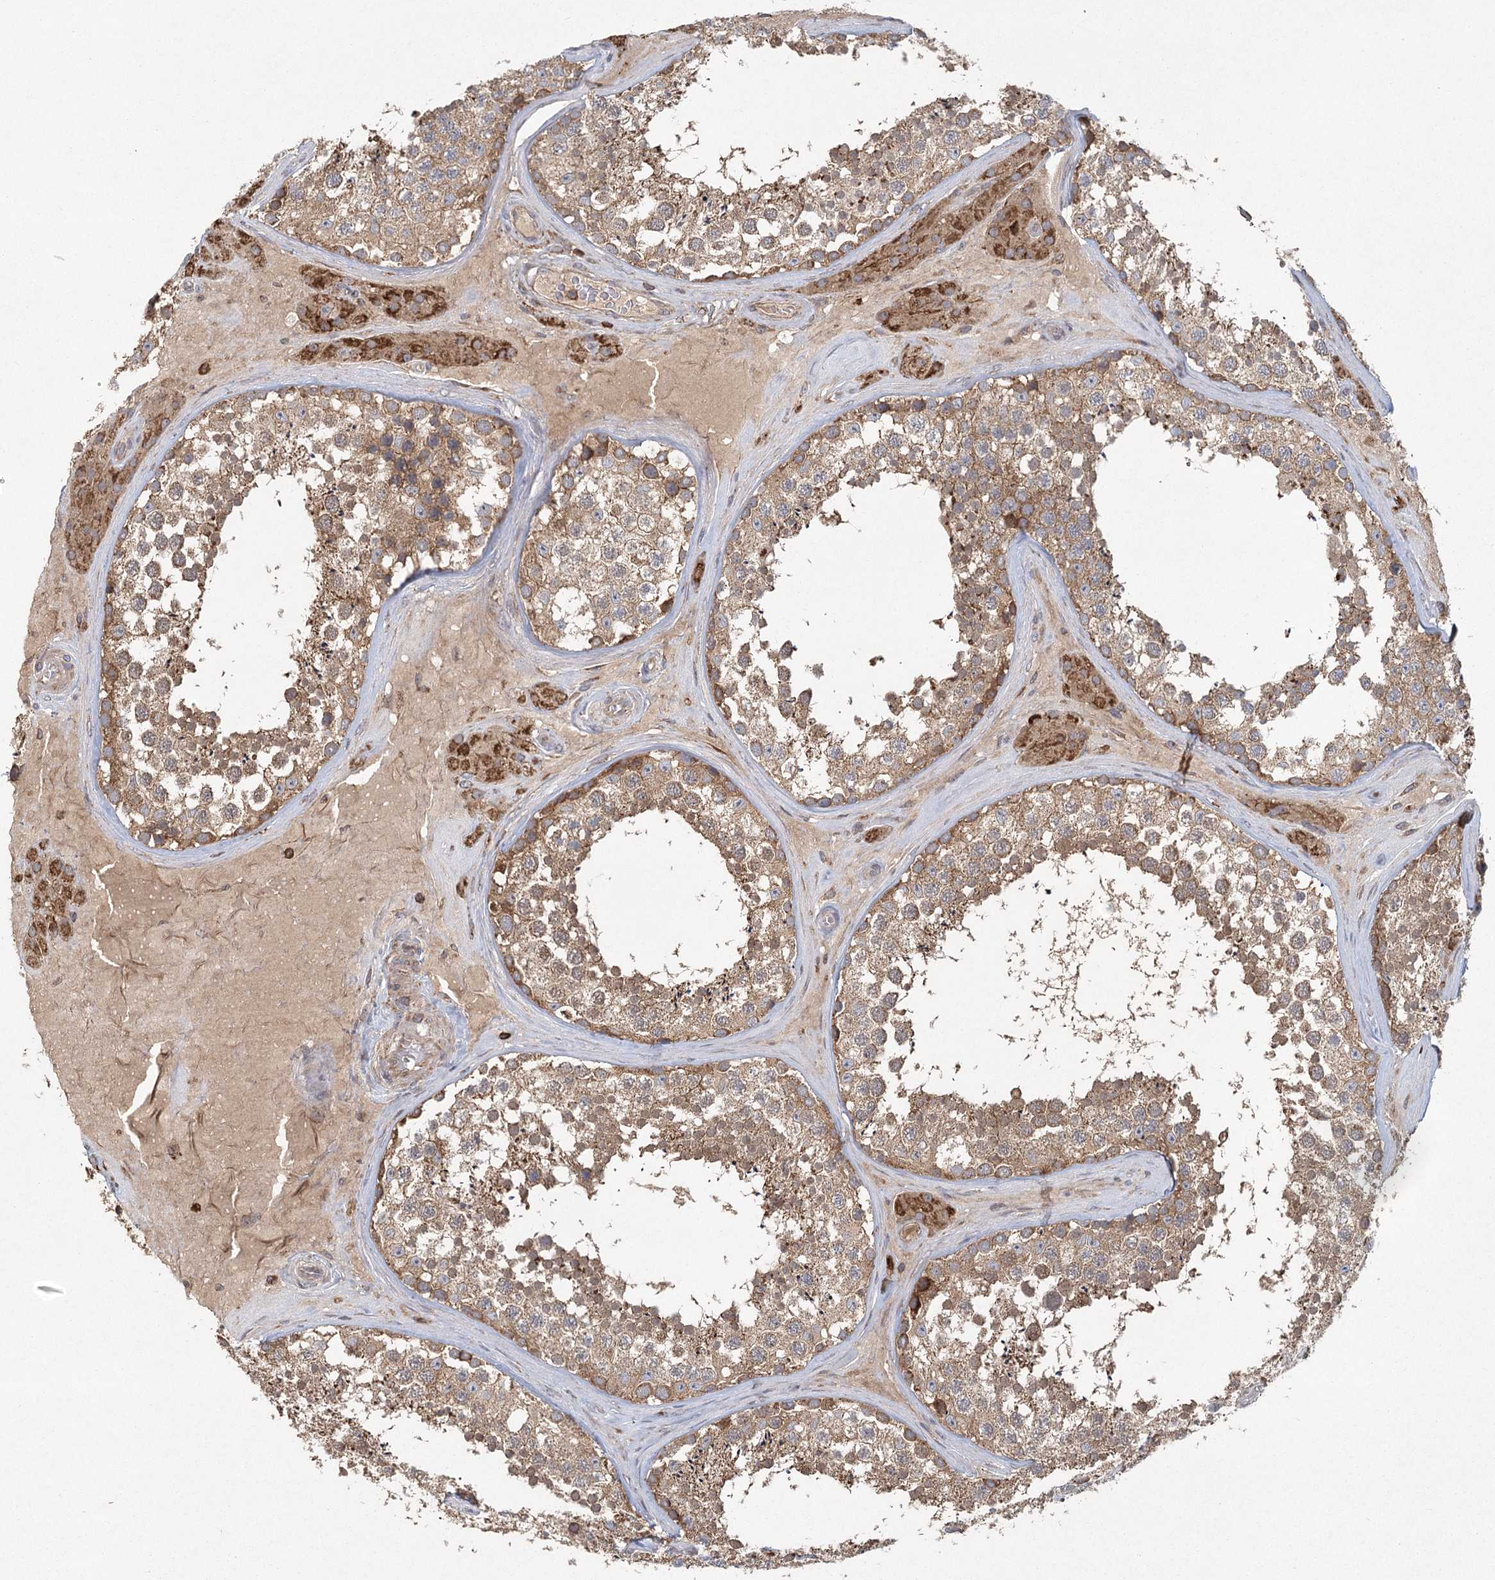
{"staining": {"intensity": "moderate", "quantity": ">75%", "location": "cytoplasmic/membranous"}, "tissue": "testis", "cell_type": "Cells in seminiferous ducts", "image_type": "normal", "snomed": [{"axis": "morphology", "description": "Normal tissue, NOS"}, {"axis": "topography", "description": "Testis"}], "caption": "The photomicrograph displays immunohistochemical staining of unremarkable testis. There is moderate cytoplasmic/membranous staining is appreciated in approximately >75% of cells in seminiferous ducts. Using DAB (brown) and hematoxylin (blue) stains, captured at high magnification using brightfield microscopy.", "gene": "PLEKHA7", "patient": {"sex": "male", "age": 46}}